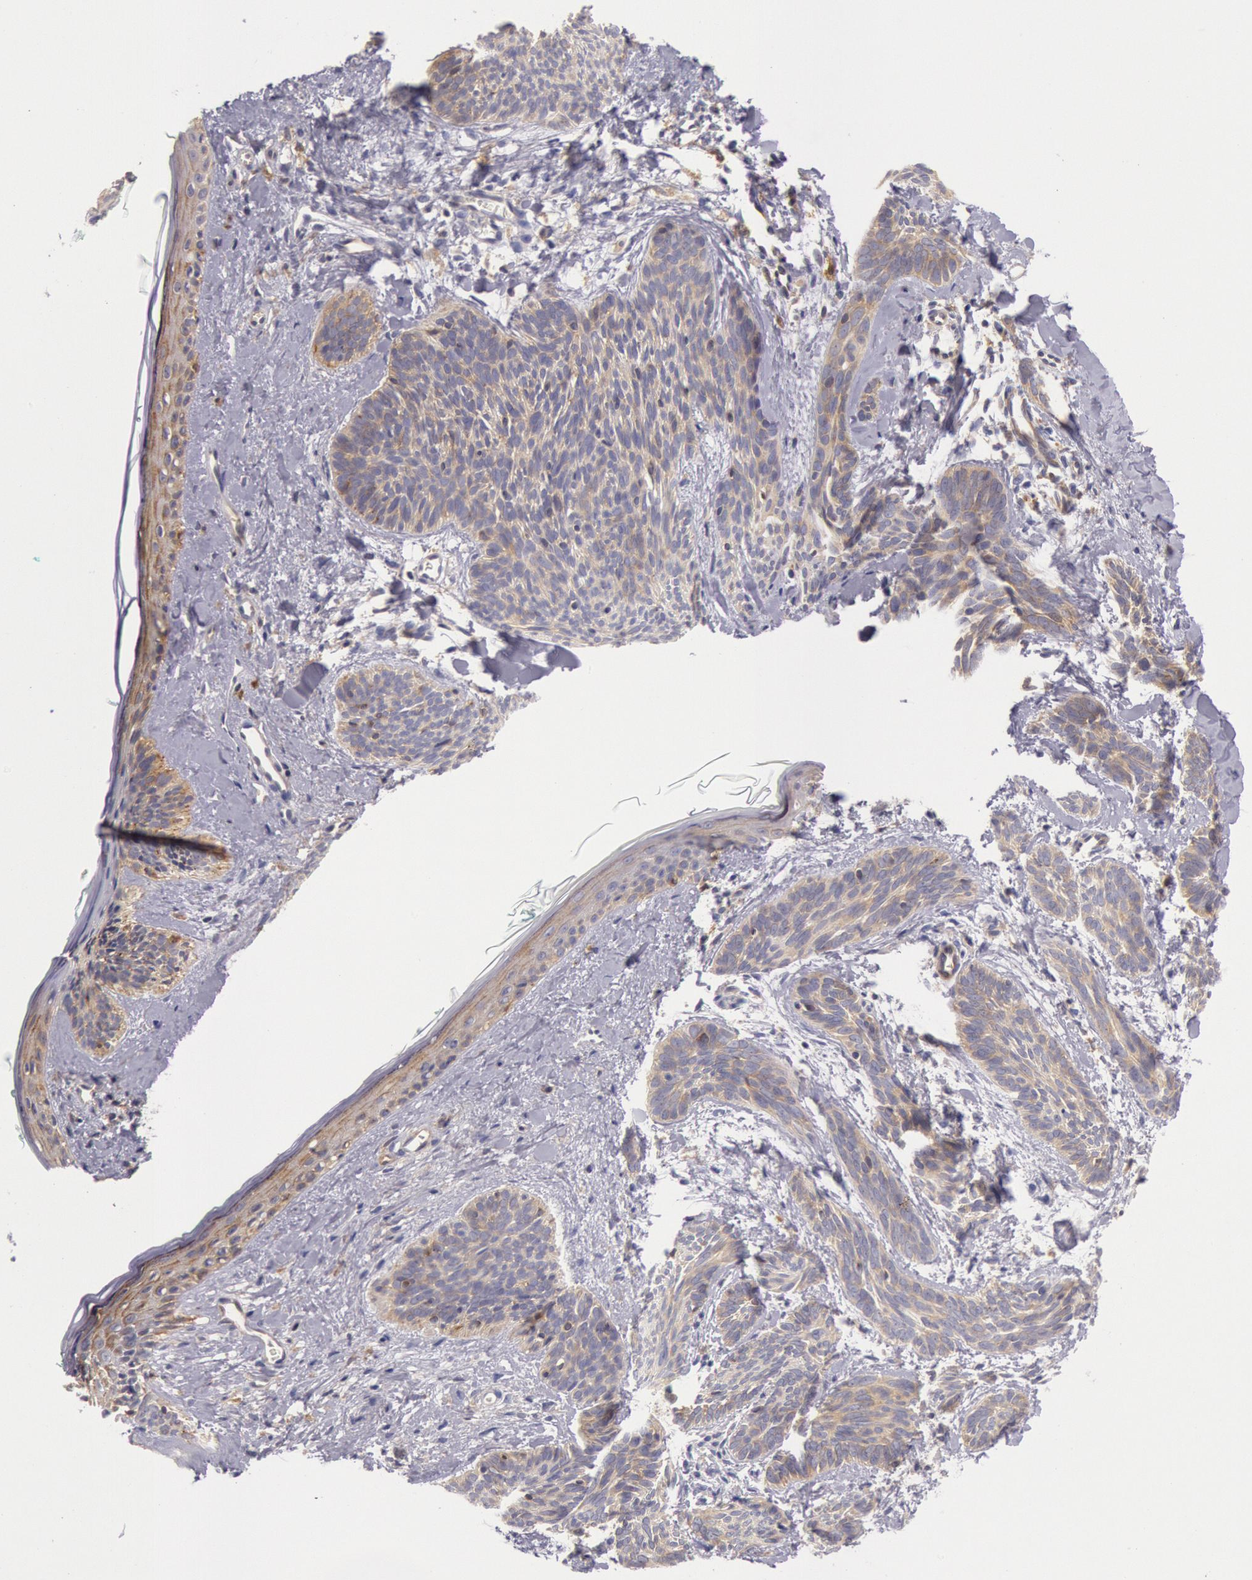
{"staining": {"intensity": "weak", "quantity": "25%-75%", "location": "cytoplasmic/membranous"}, "tissue": "skin cancer", "cell_type": "Tumor cells", "image_type": "cancer", "snomed": [{"axis": "morphology", "description": "Basal cell carcinoma"}, {"axis": "topography", "description": "Skin"}], "caption": "Immunohistochemistry image of human skin basal cell carcinoma stained for a protein (brown), which demonstrates low levels of weak cytoplasmic/membranous positivity in about 25%-75% of tumor cells.", "gene": "MYO5A", "patient": {"sex": "female", "age": 81}}